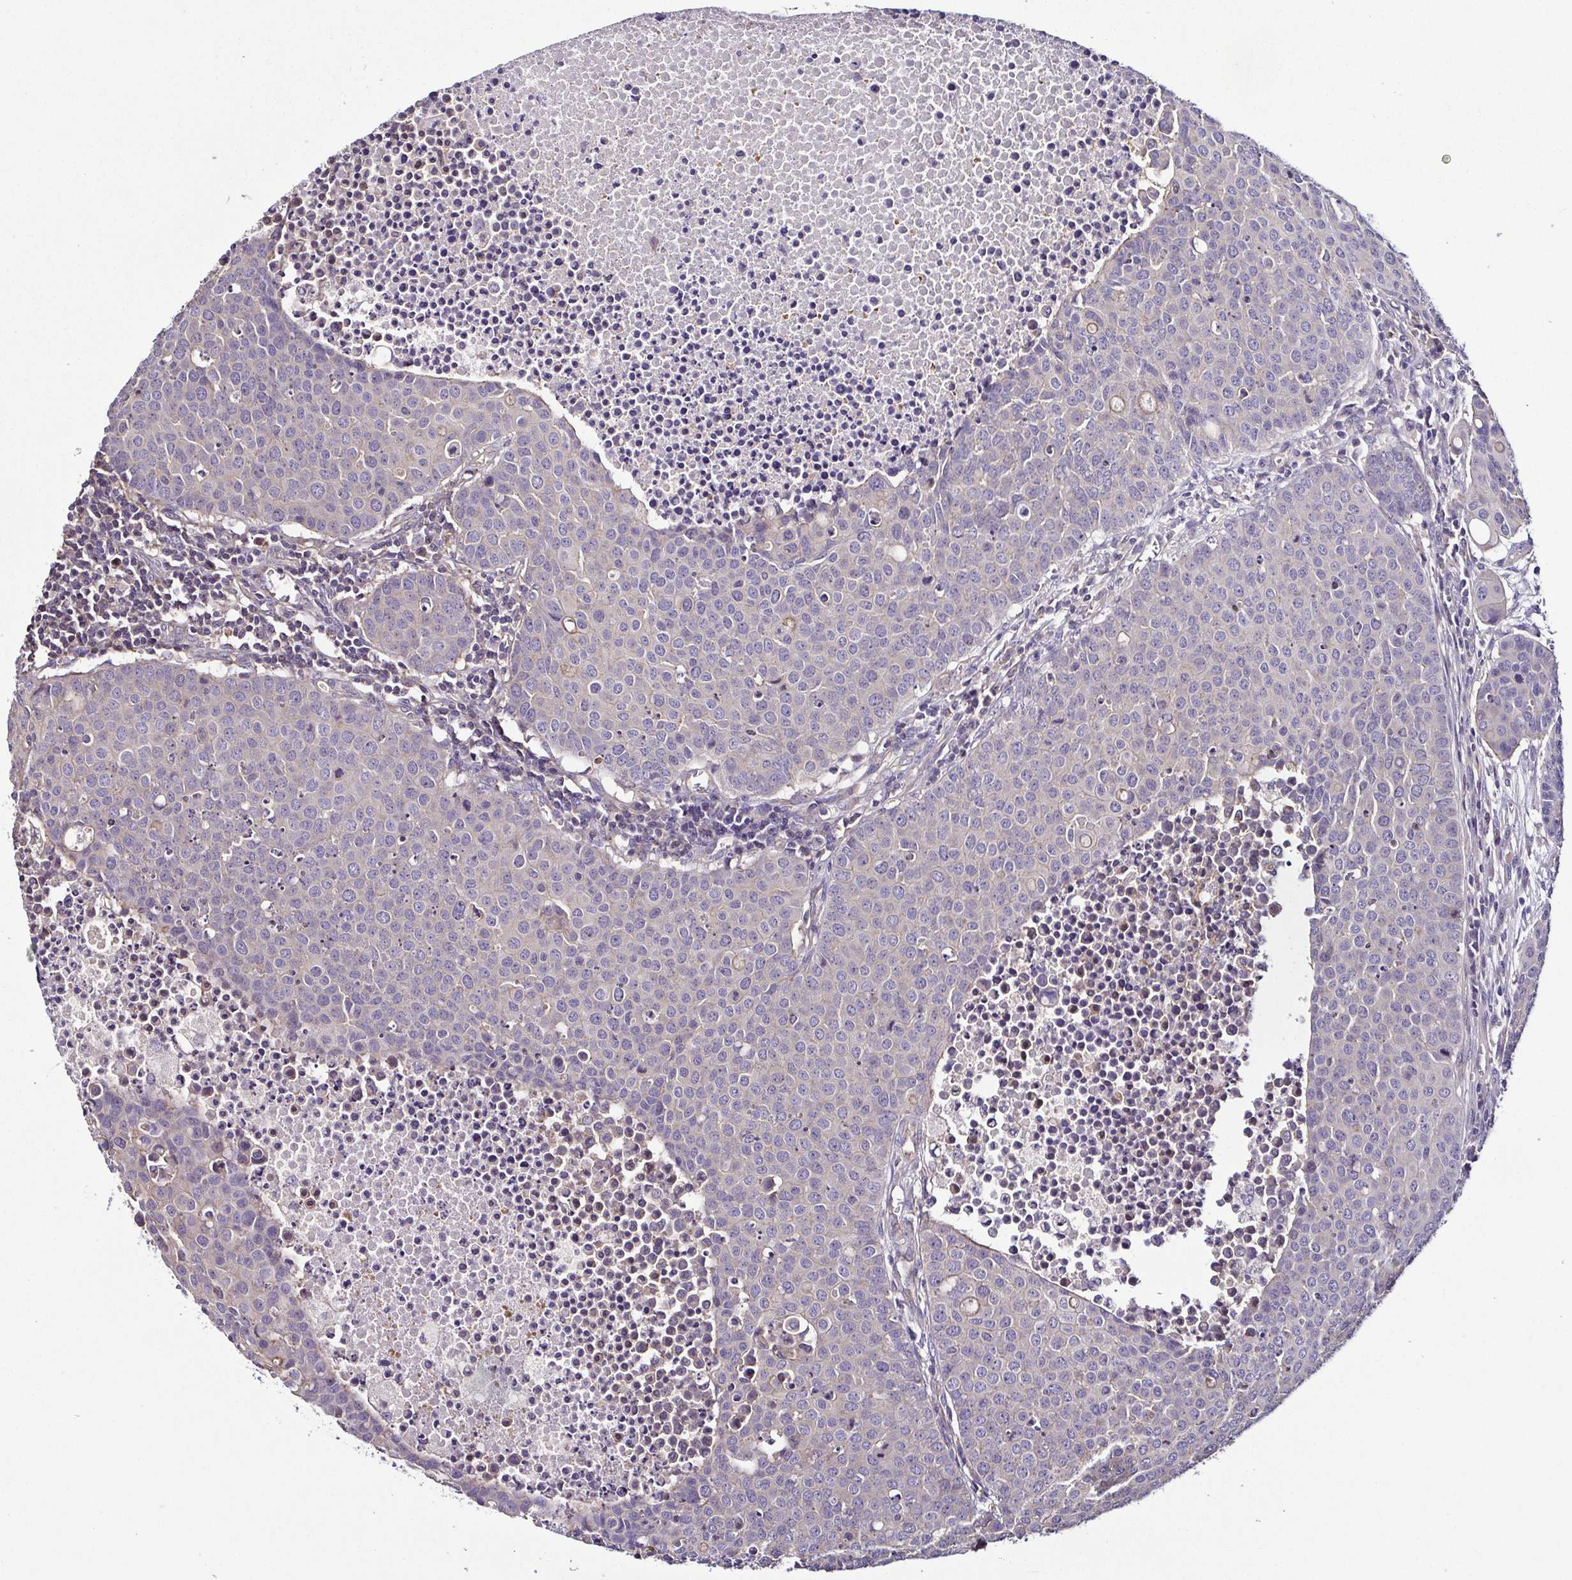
{"staining": {"intensity": "negative", "quantity": "none", "location": "none"}, "tissue": "carcinoid", "cell_type": "Tumor cells", "image_type": "cancer", "snomed": [{"axis": "morphology", "description": "Carcinoid, malignant, NOS"}, {"axis": "topography", "description": "Colon"}], "caption": "IHC of carcinoid shows no staining in tumor cells.", "gene": "LMOD2", "patient": {"sex": "male", "age": 81}}